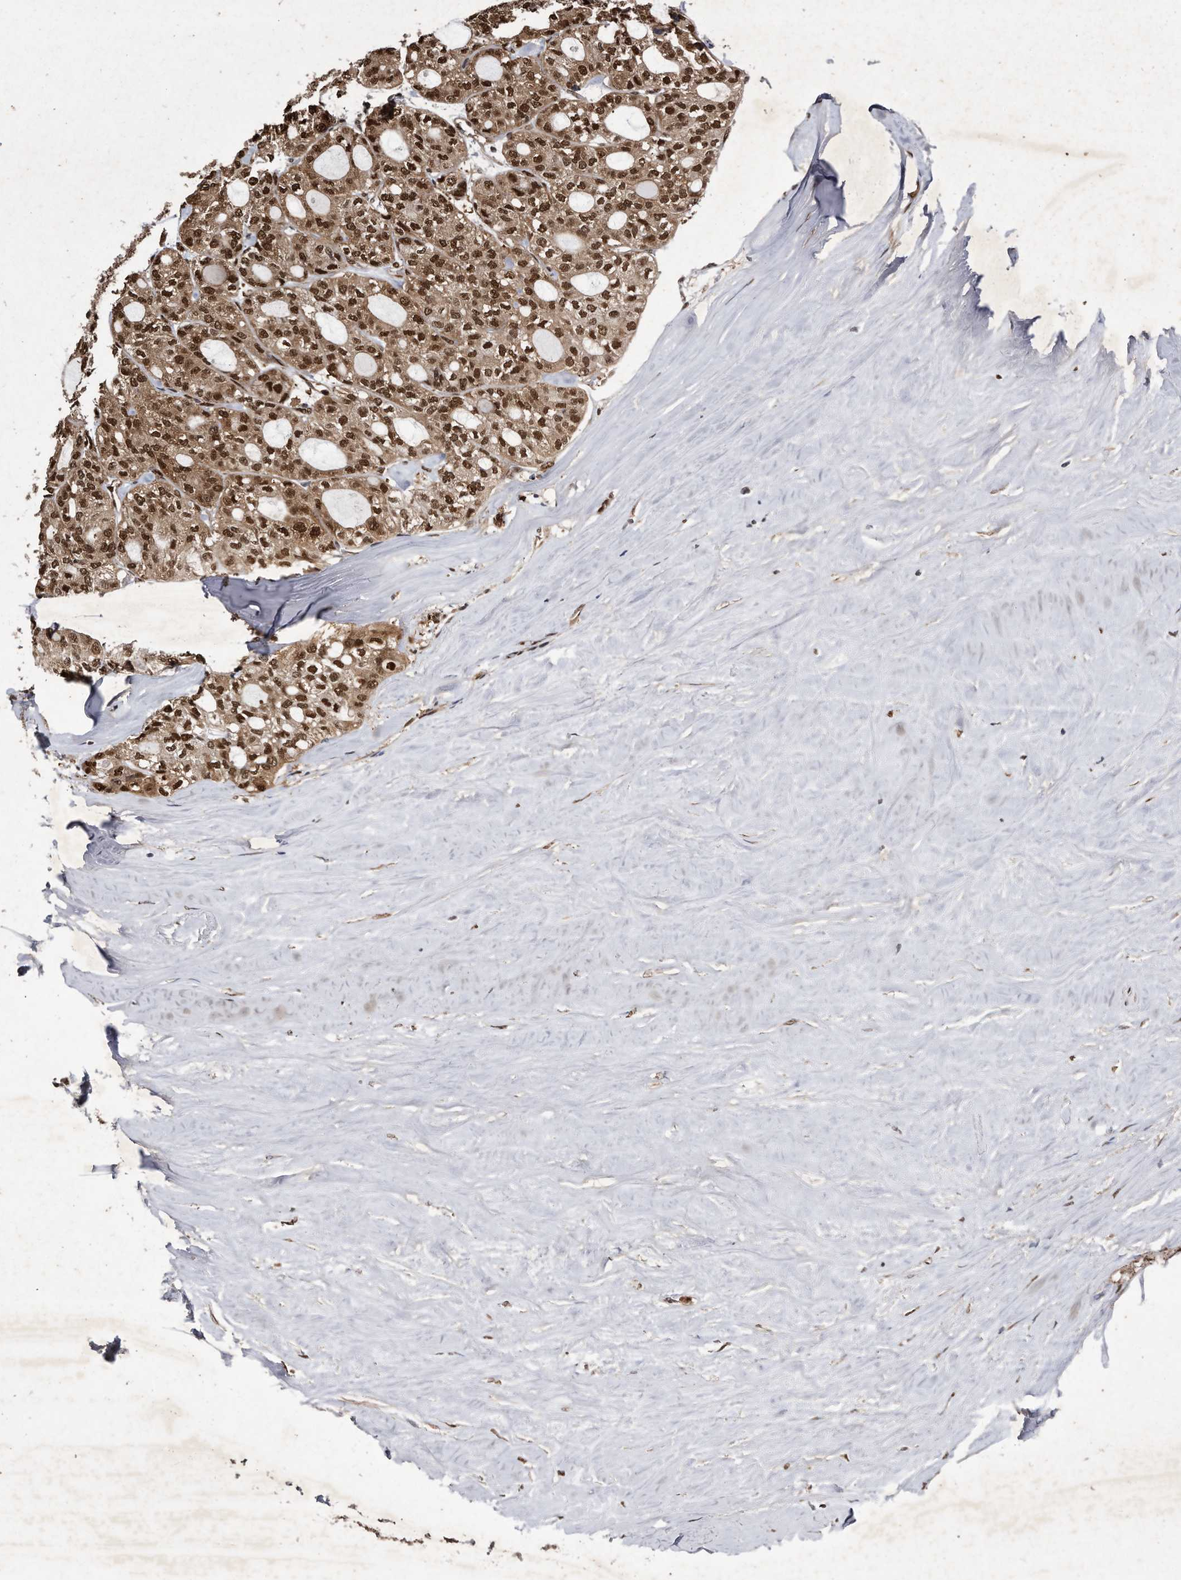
{"staining": {"intensity": "moderate", "quantity": ">75%", "location": "cytoplasmic/membranous,nuclear"}, "tissue": "thyroid cancer", "cell_type": "Tumor cells", "image_type": "cancer", "snomed": [{"axis": "morphology", "description": "Follicular adenoma carcinoma, NOS"}, {"axis": "topography", "description": "Thyroid gland"}], "caption": "Protein staining by immunohistochemistry demonstrates moderate cytoplasmic/membranous and nuclear expression in approximately >75% of tumor cells in thyroid follicular adenoma carcinoma.", "gene": "RAD23B", "patient": {"sex": "male", "age": 75}}